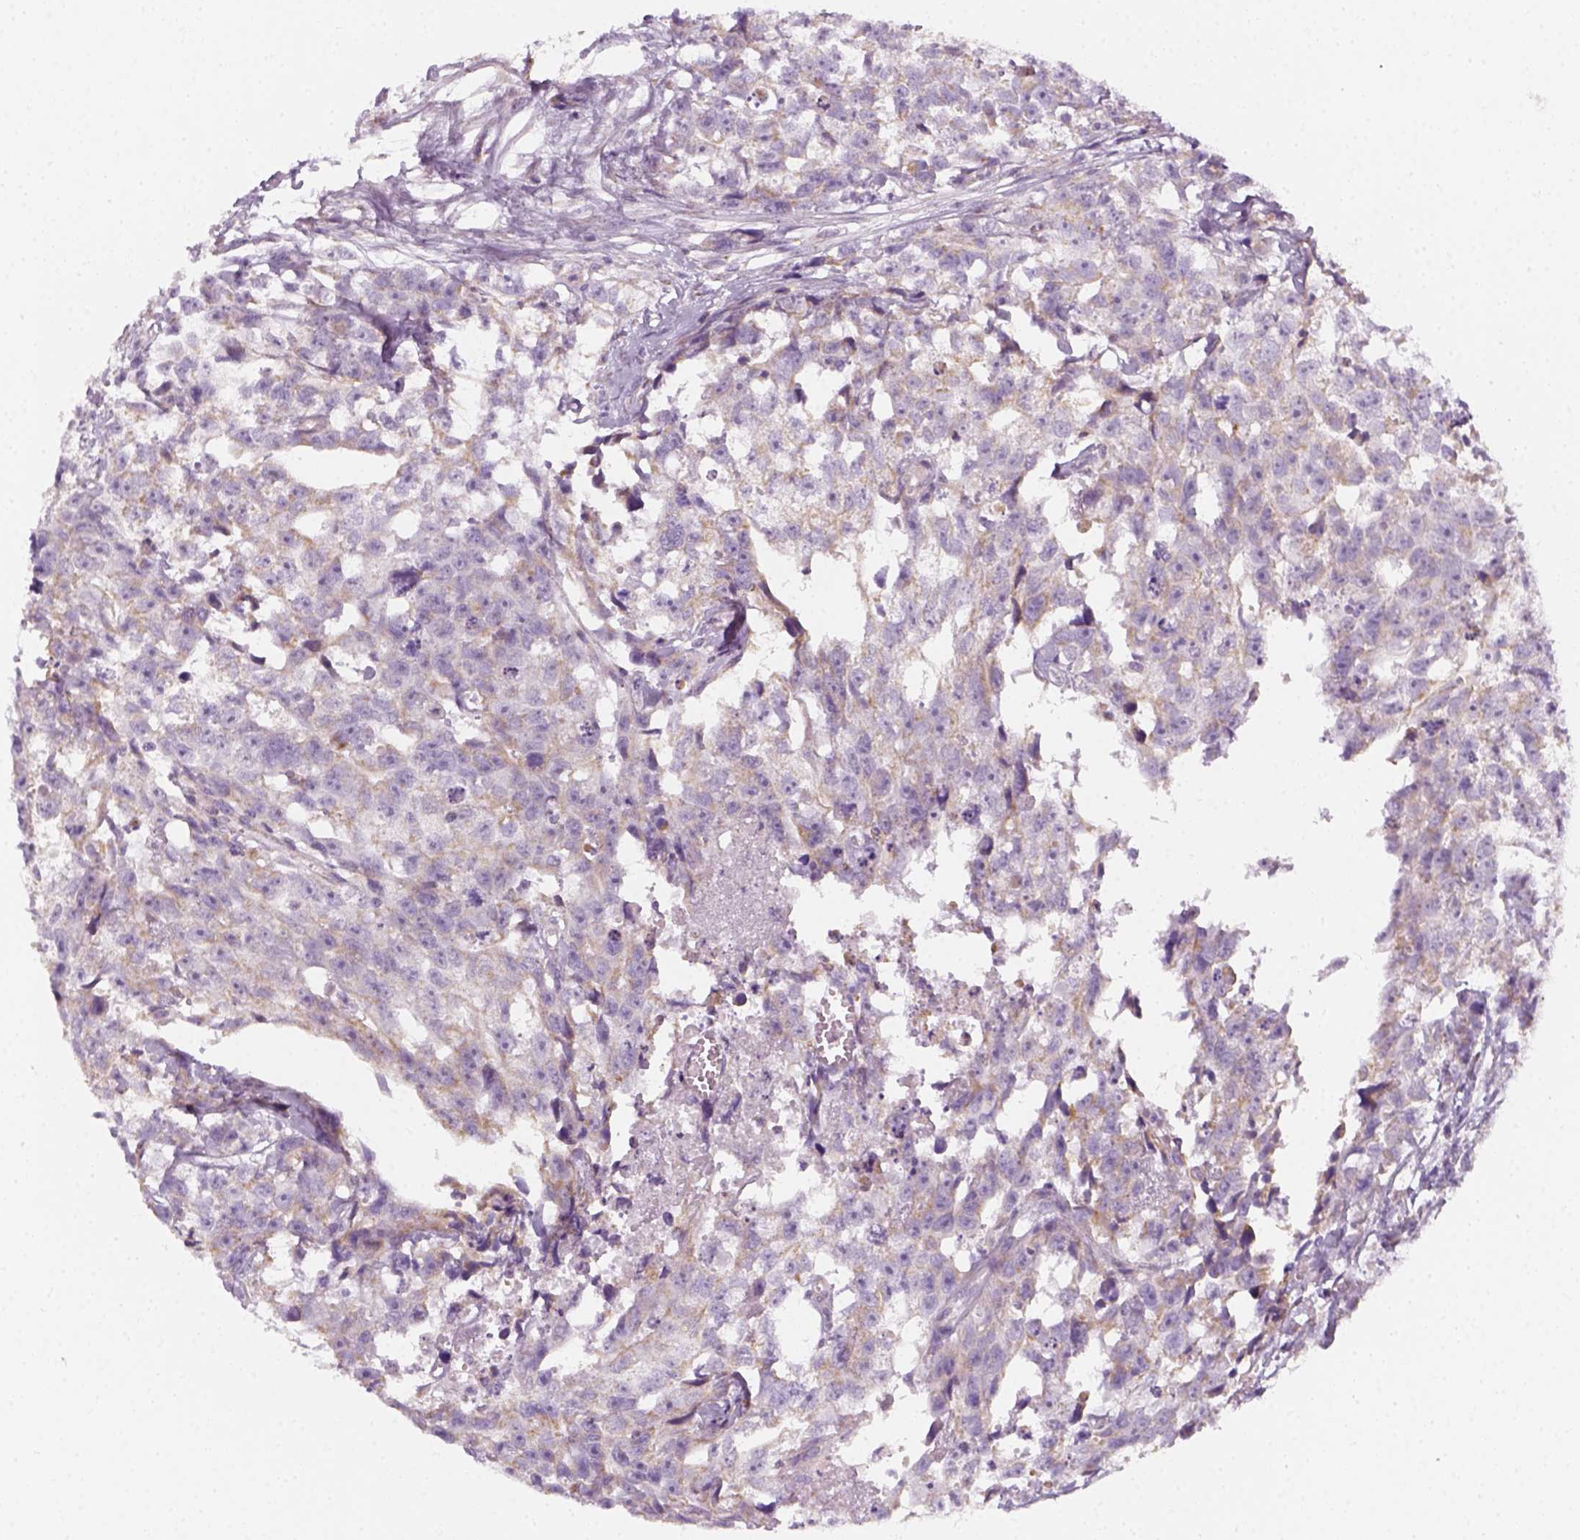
{"staining": {"intensity": "negative", "quantity": "none", "location": "none"}, "tissue": "testis cancer", "cell_type": "Tumor cells", "image_type": "cancer", "snomed": [{"axis": "morphology", "description": "Carcinoma, Embryonal, NOS"}, {"axis": "morphology", "description": "Teratoma, malignant, NOS"}, {"axis": "topography", "description": "Testis"}], "caption": "The image exhibits no significant staining in tumor cells of testis cancer (teratoma (malignant)). (DAB (3,3'-diaminobenzidine) immunohistochemistry (IHC) with hematoxylin counter stain).", "gene": "AWAT2", "patient": {"sex": "male", "age": 44}}